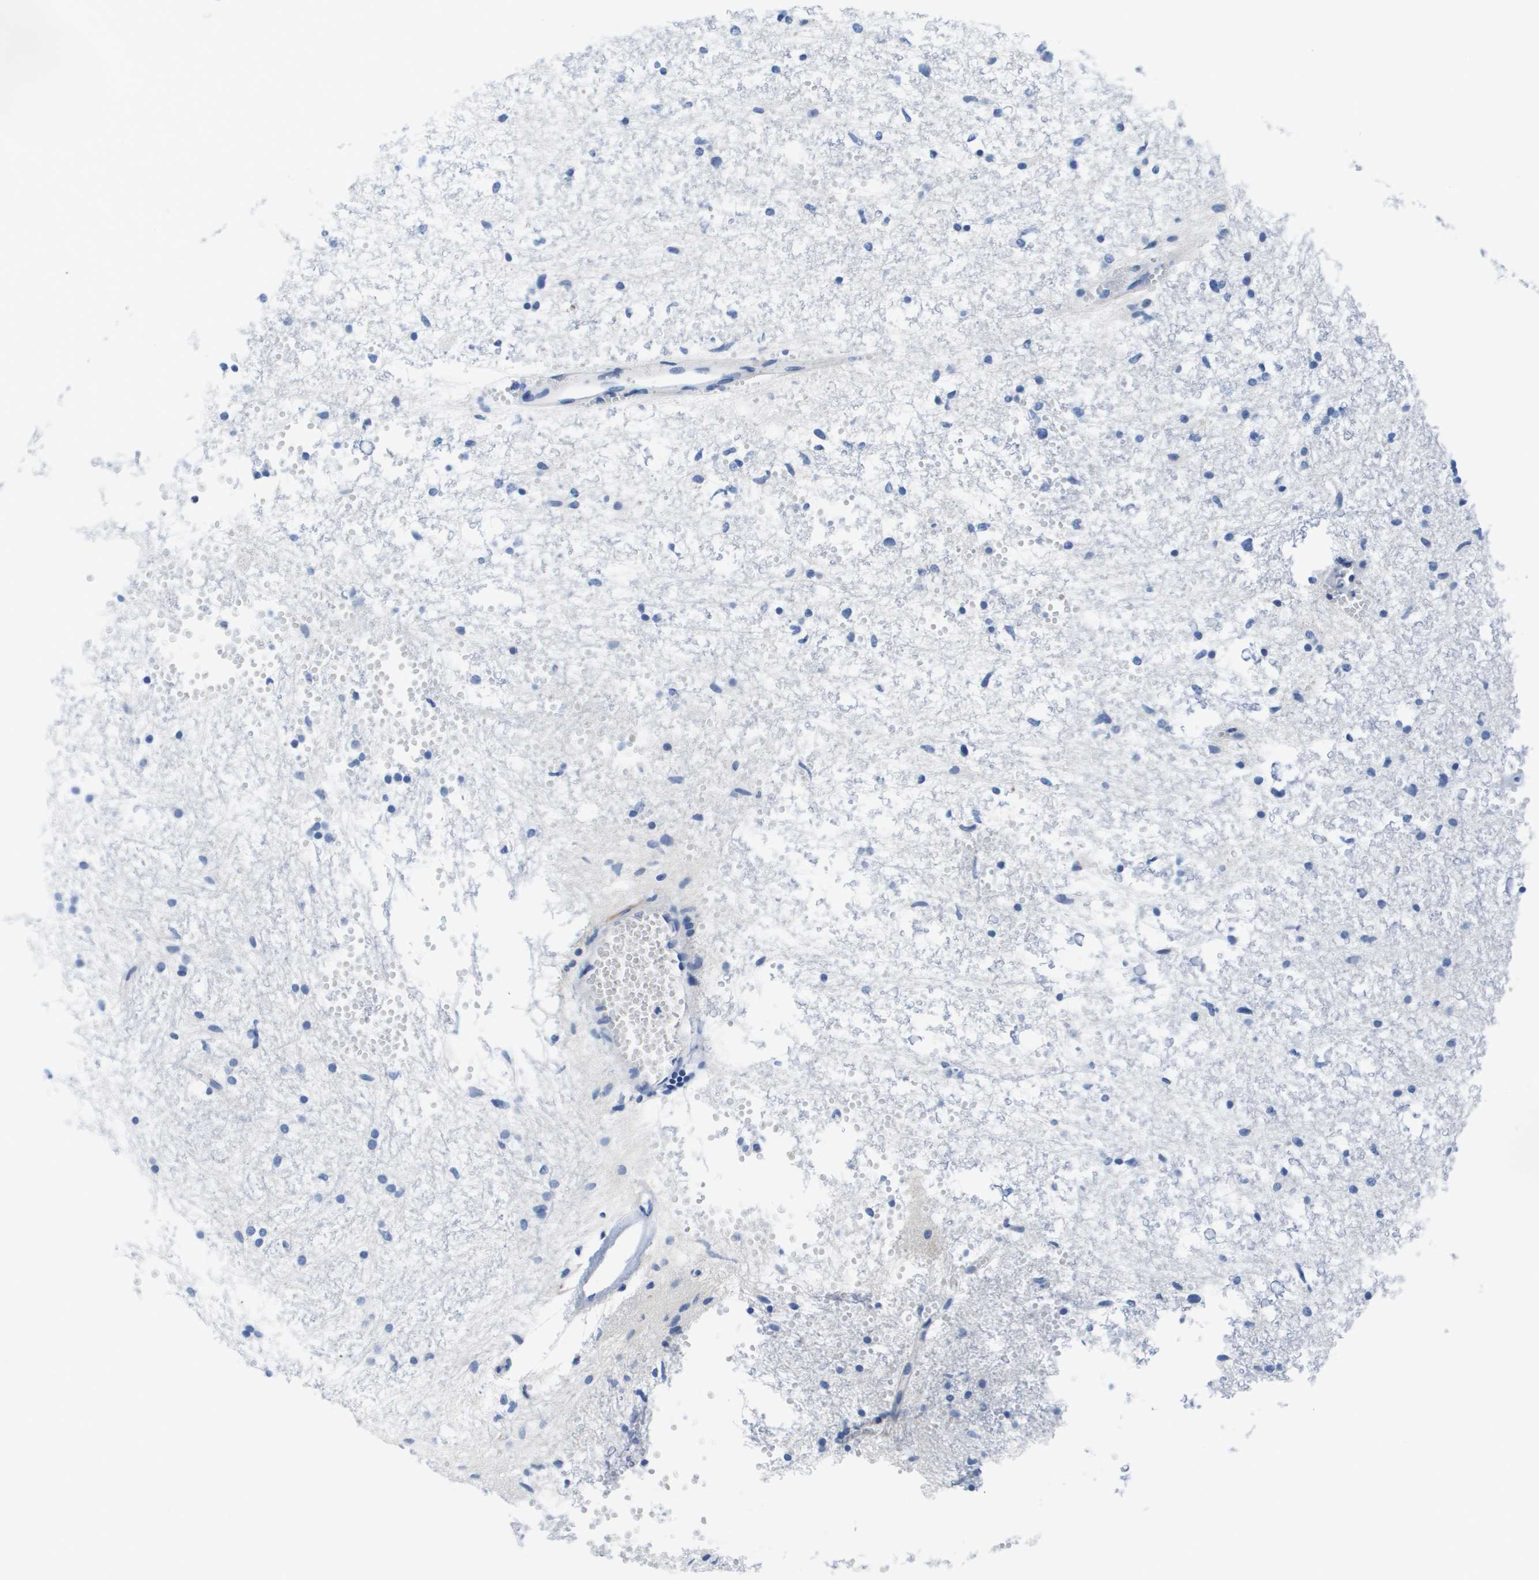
{"staining": {"intensity": "negative", "quantity": "none", "location": "none"}, "tissue": "glioma", "cell_type": "Tumor cells", "image_type": "cancer", "snomed": [{"axis": "morphology", "description": "Glioma, malignant, High grade"}, {"axis": "topography", "description": "Brain"}], "caption": "This is an immunohistochemistry (IHC) micrograph of high-grade glioma (malignant). There is no staining in tumor cells.", "gene": "APOA1", "patient": {"sex": "male", "age": 71}}